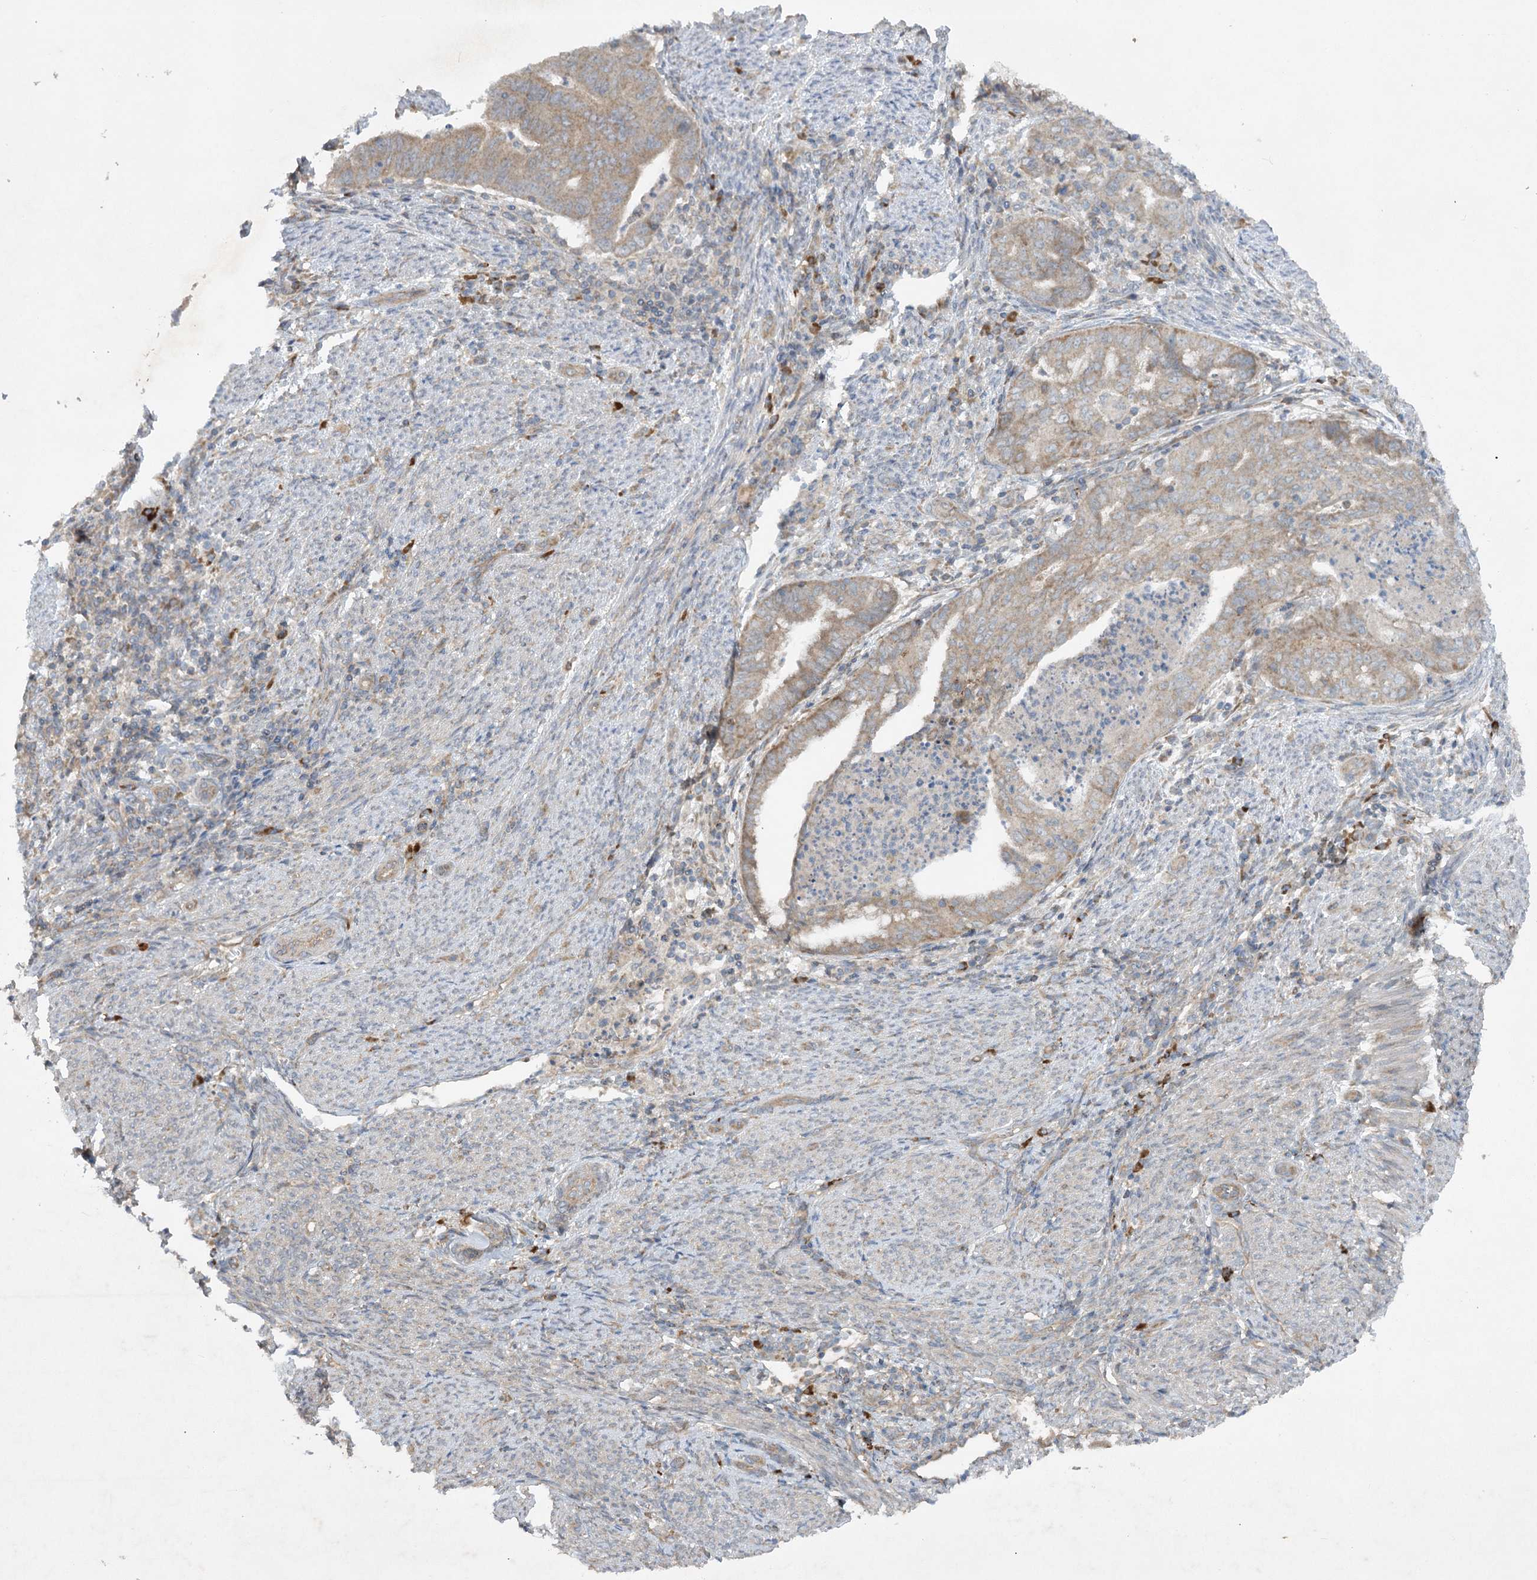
{"staining": {"intensity": "moderate", "quantity": ">75%", "location": "cytoplasmic/membranous"}, "tissue": "endometrial cancer", "cell_type": "Tumor cells", "image_type": "cancer", "snomed": [{"axis": "morphology", "description": "Adenocarcinoma, NOS"}, {"axis": "topography", "description": "Endometrium"}], "caption": "Immunohistochemistry (IHC) (DAB) staining of adenocarcinoma (endometrial) shows moderate cytoplasmic/membranous protein staining in approximately >75% of tumor cells.", "gene": "TRAF3IP1", "patient": {"sex": "female", "age": 79}}